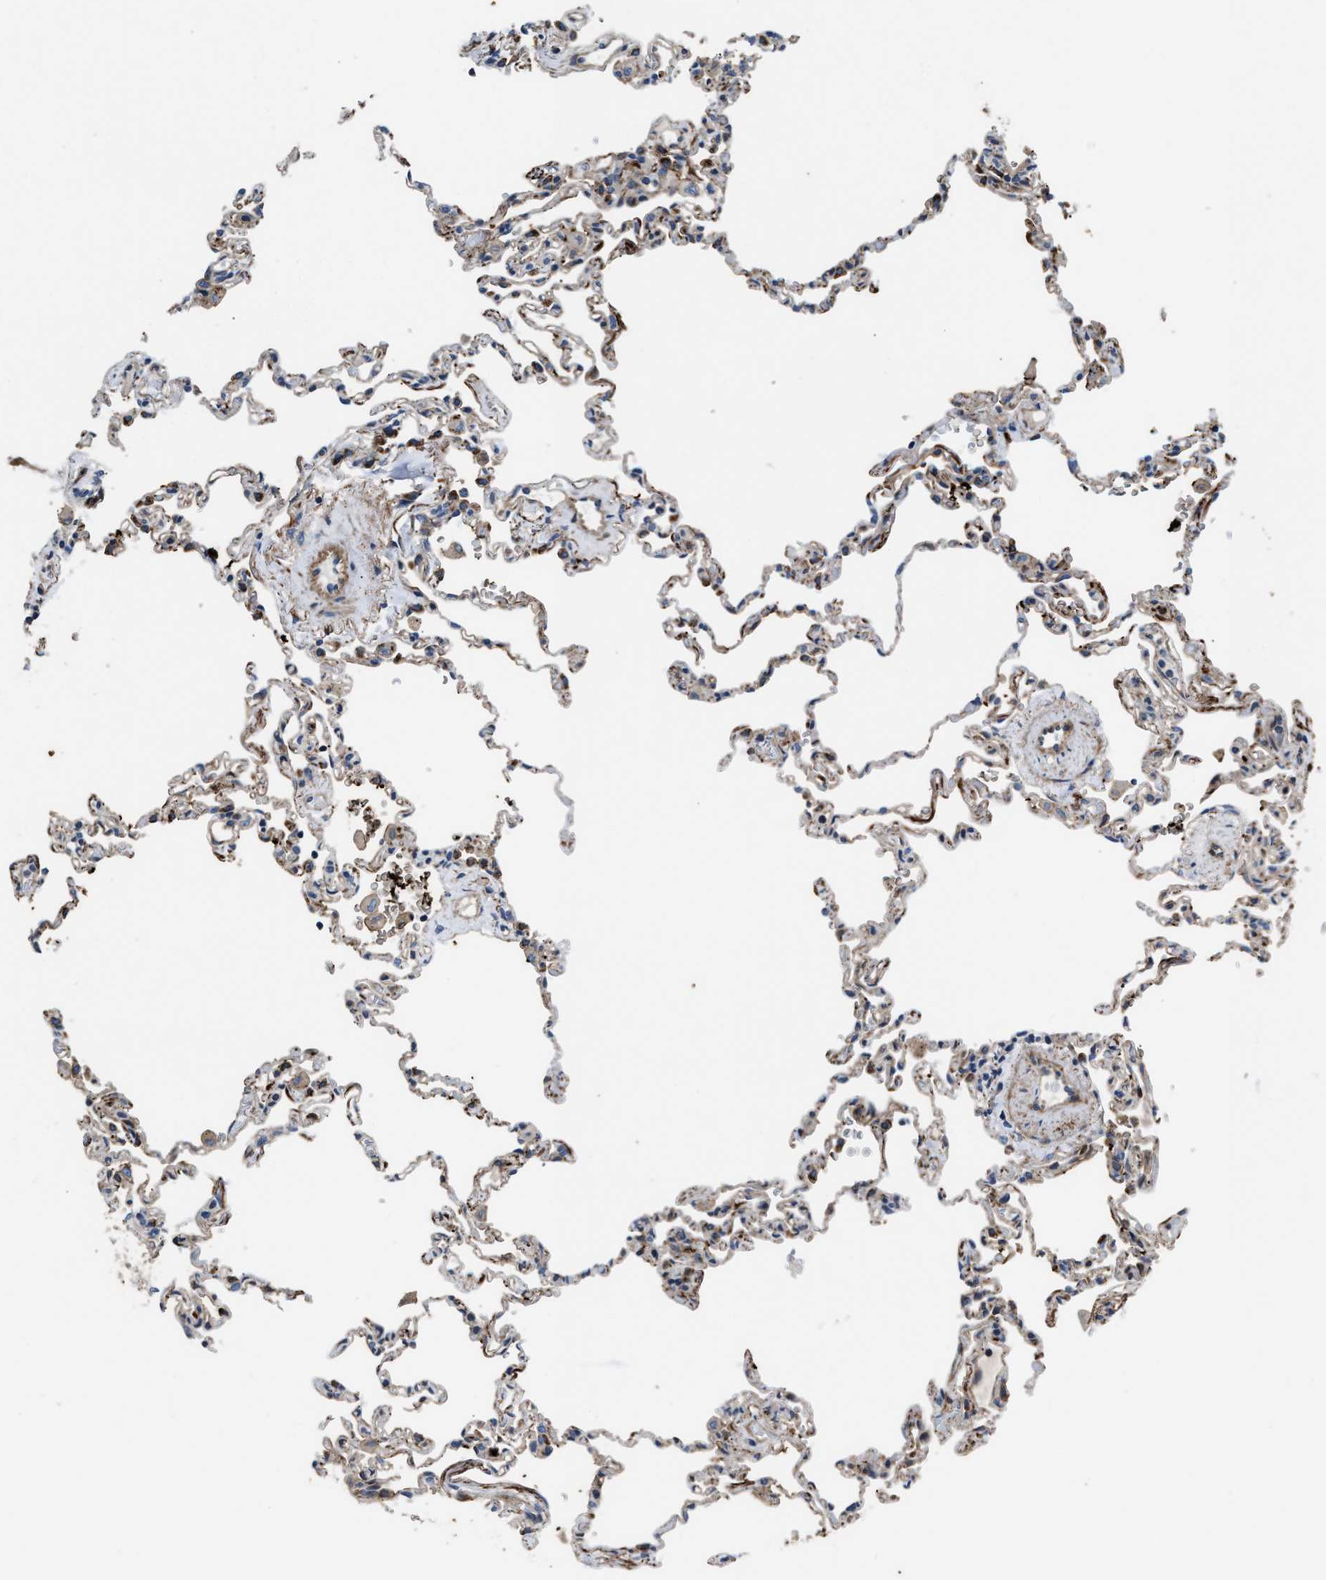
{"staining": {"intensity": "weak", "quantity": "<25%", "location": "cytoplasmic/membranous"}, "tissue": "lung", "cell_type": "Alveolar cells", "image_type": "normal", "snomed": [{"axis": "morphology", "description": "Normal tissue, NOS"}, {"axis": "topography", "description": "Lung"}], "caption": "Immunohistochemical staining of unremarkable lung demonstrates no significant expression in alveolar cells. Nuclei are stained in blue.", "gene": "MPDZ", "patient": {"sex": "male", "age": 59}}